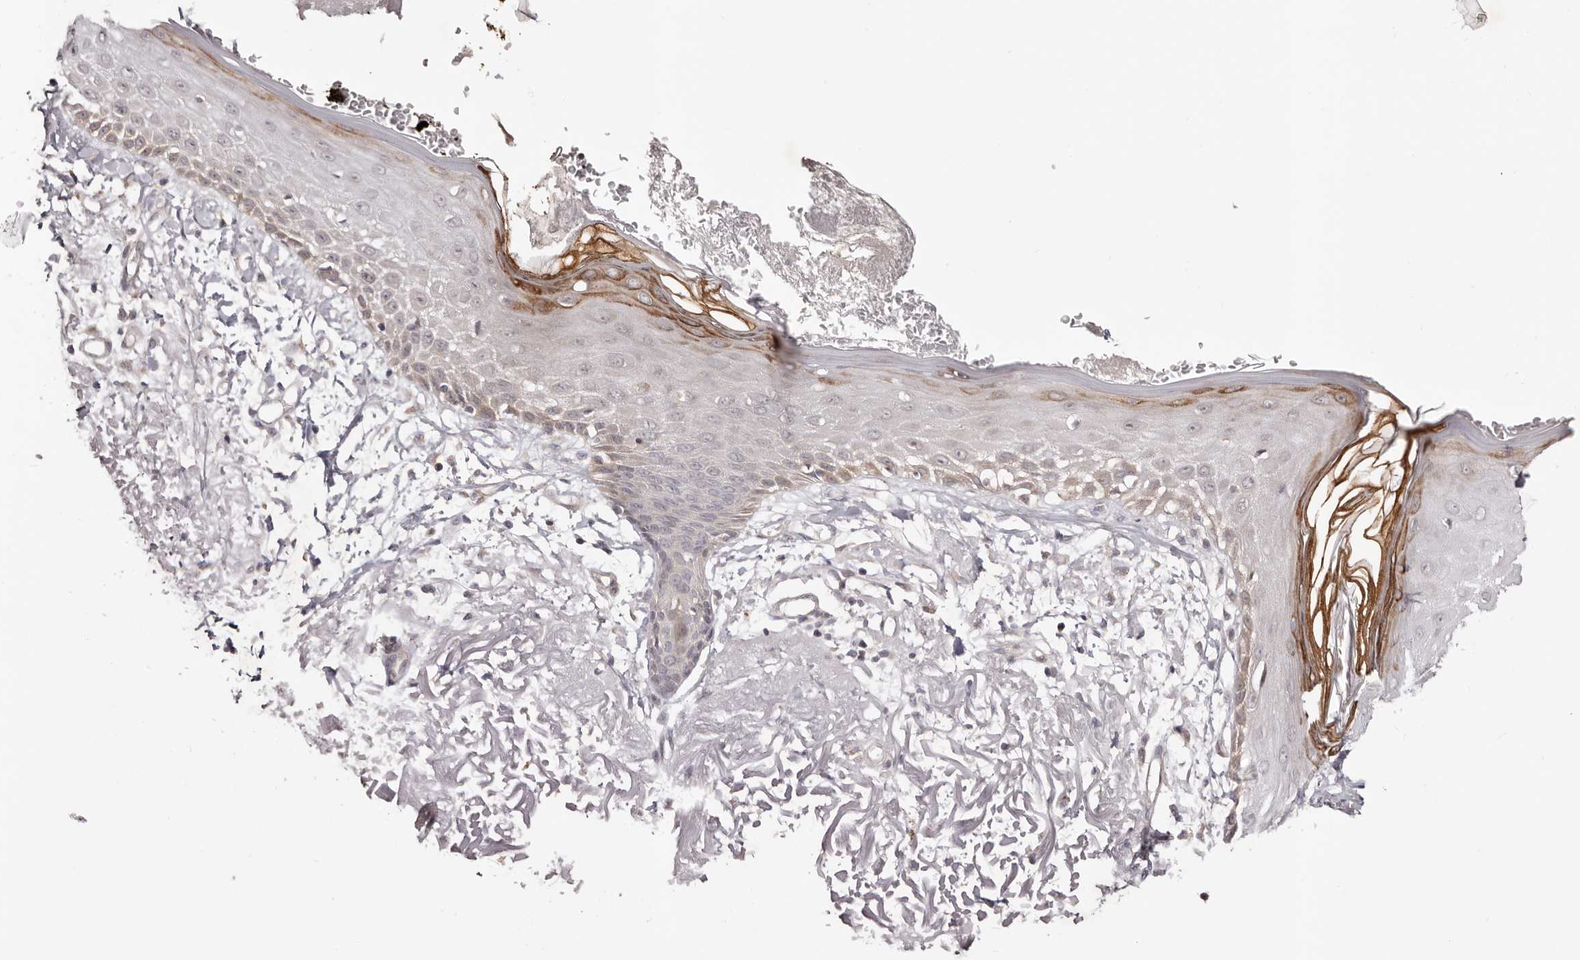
{"staining": {"intensity": "negative", "quantity": "none", "location": "none"}, "tissue": "skin", "cell_type": "Fibroblasts", "image_type": "normal", "snomed": [{"axis": "morphology", "description": "Normal tissue, NOS"}, {"axis": "topography", "description": "Skin"}, {"axis": "topography", "description": "Skeletal muscle"}], "caption": "Immunohistochemistry micrograph of unremarkable skin: skin stained with DAB (3,3'-diaminobenzidine) demonstrates no significant protein positivity in fibroblasts. Nuclei are stained in blue.", "gene": "MICAL2", "patient": {"sex": "male", "age": 83}}